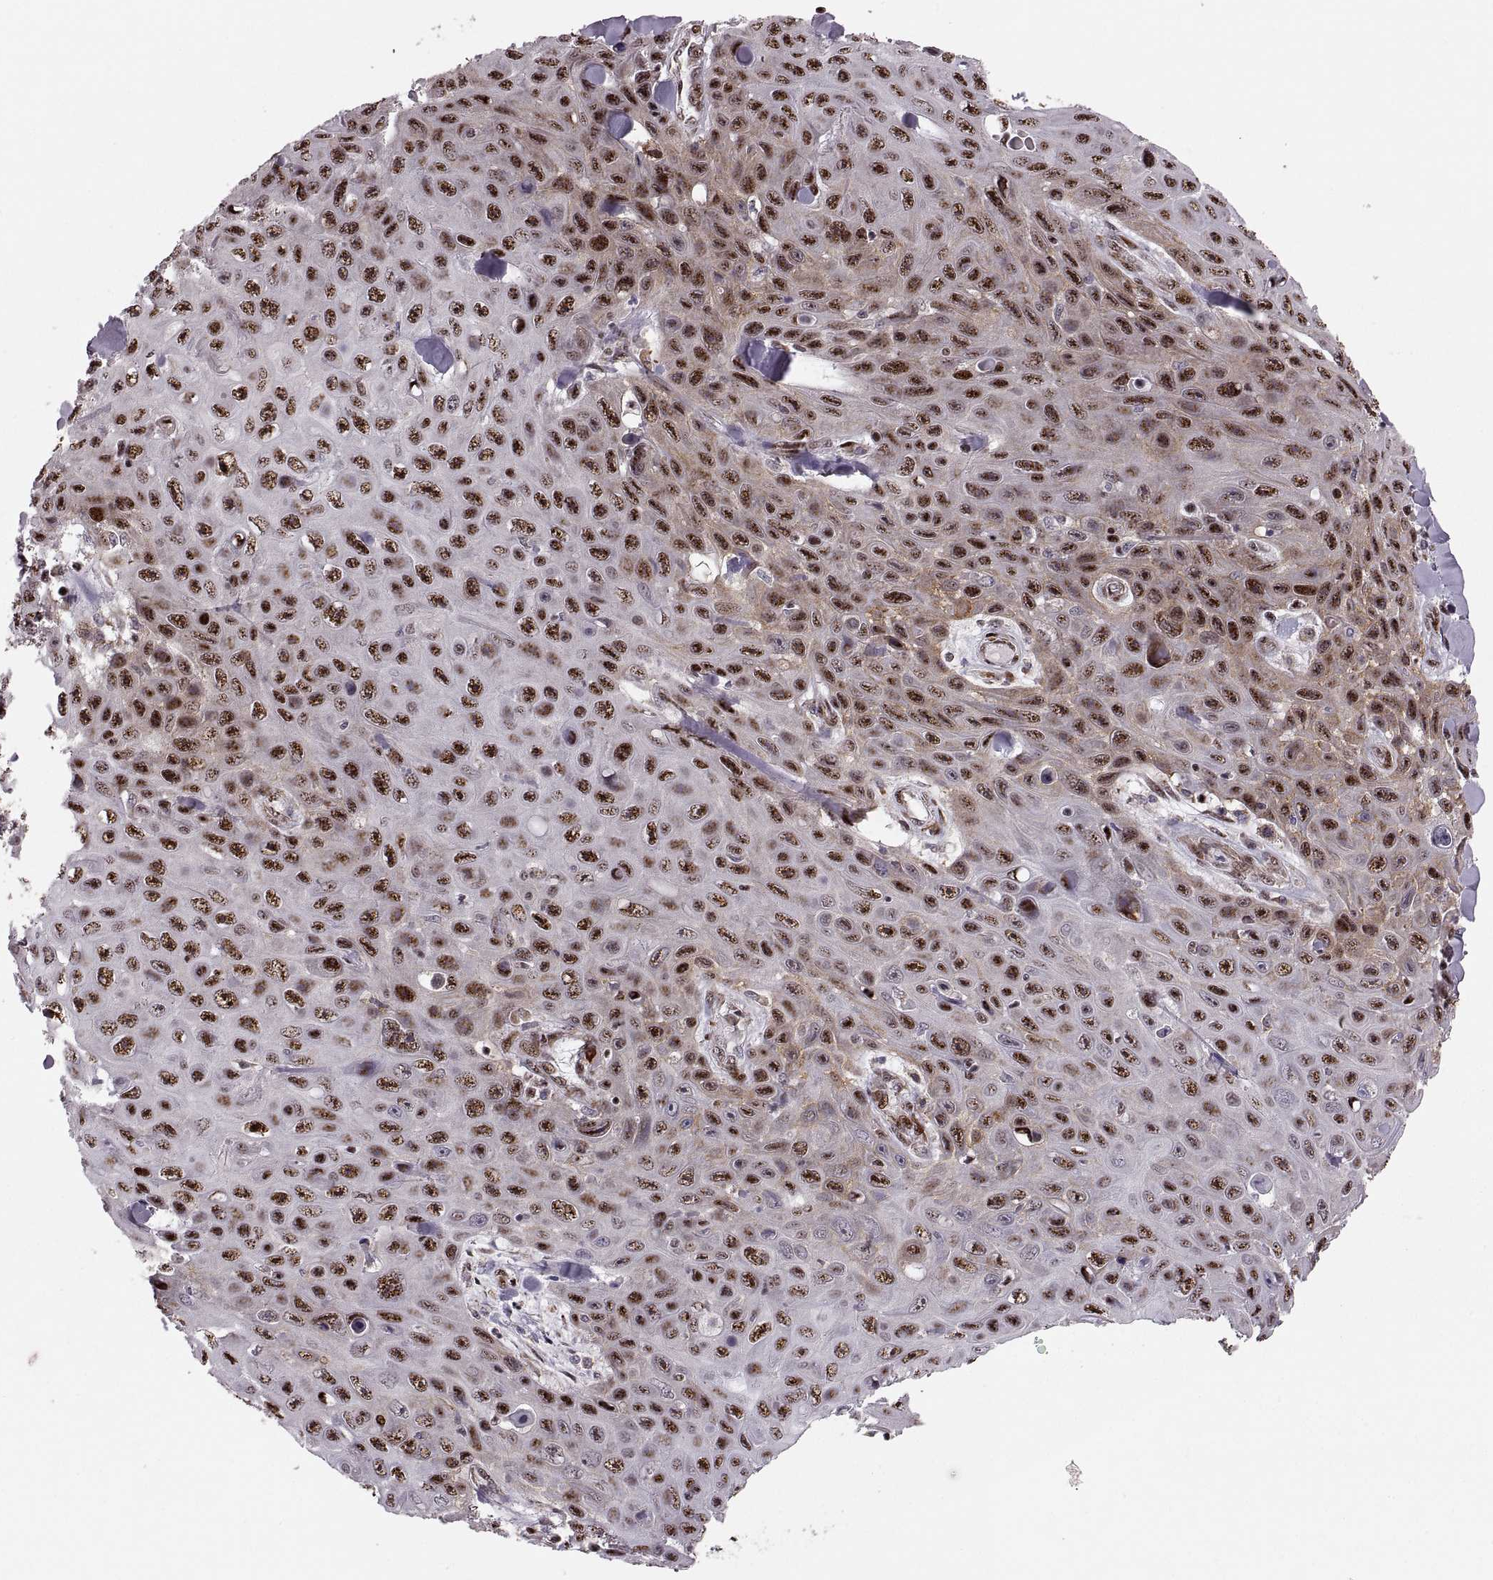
{"staining": {"intensity": "strong", "quantity": ">75%", "location": "nuclear"}, "tissue": "skin cancer", "cell_type": "Tumor cells", "image_type": "cancer", "snomed": [{"axis": "morphology", "description": "Squamous cell carcinoma, NOS"}, {"axis": "topography", "description": "Skin"}], "caption": "Immunohistochemical staining of squamous cell carcinoma (skin) exhibits strong nuclear protein expression in about >75% of tumor cells. (DAB (3,3'-diaminobenzidine) IHC with brightfield microscopy, high magnification).", "gene": "ZCCHC17", "patient": {"sex": "male", "age": 82}}